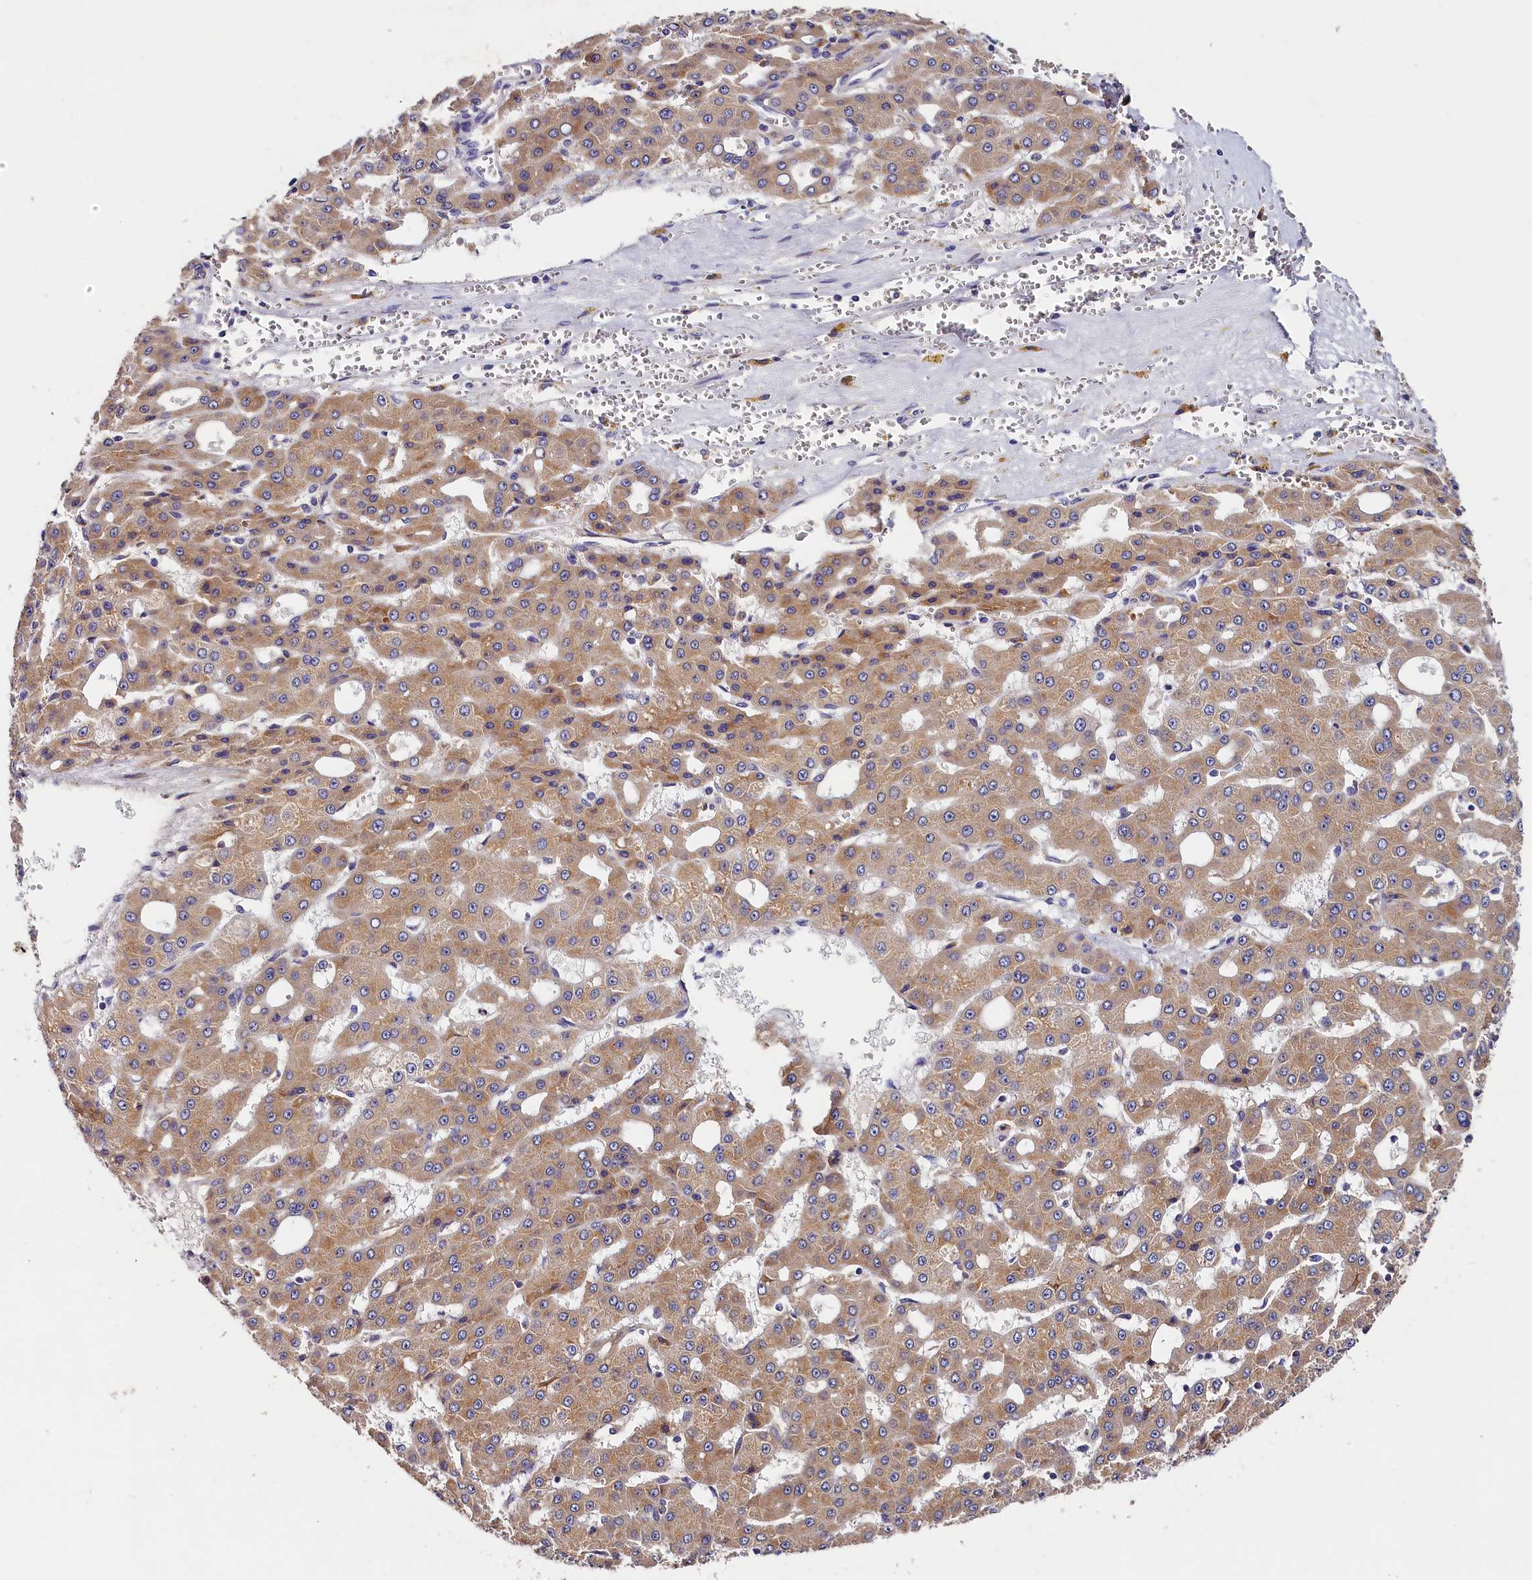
{"staining": {"intensity": "moderate", "quantity": ">75%", "location": "cytoplasmic/membranous"}, "tissue": "liver cancer", "cell_type": "Tumor cells", "image_type": "cancer", "snomed": [{"axis": "morphology", "description": "Carcinoma, Hepatocellular, NOS"}, {"axis": "topography", "description": "Liver"}], "caption": "High-magnification brightfield microscopy of liver hepatocellular carcinoma stained with DAB (brown) and counterstained with hematoxylin (blue). tumor cells exhibit moderate cytoplasmic/membranous positivity is identified in about>75% of cells.", "gene": "ST7L", "patient": {"sex": "male", "age": 47}}